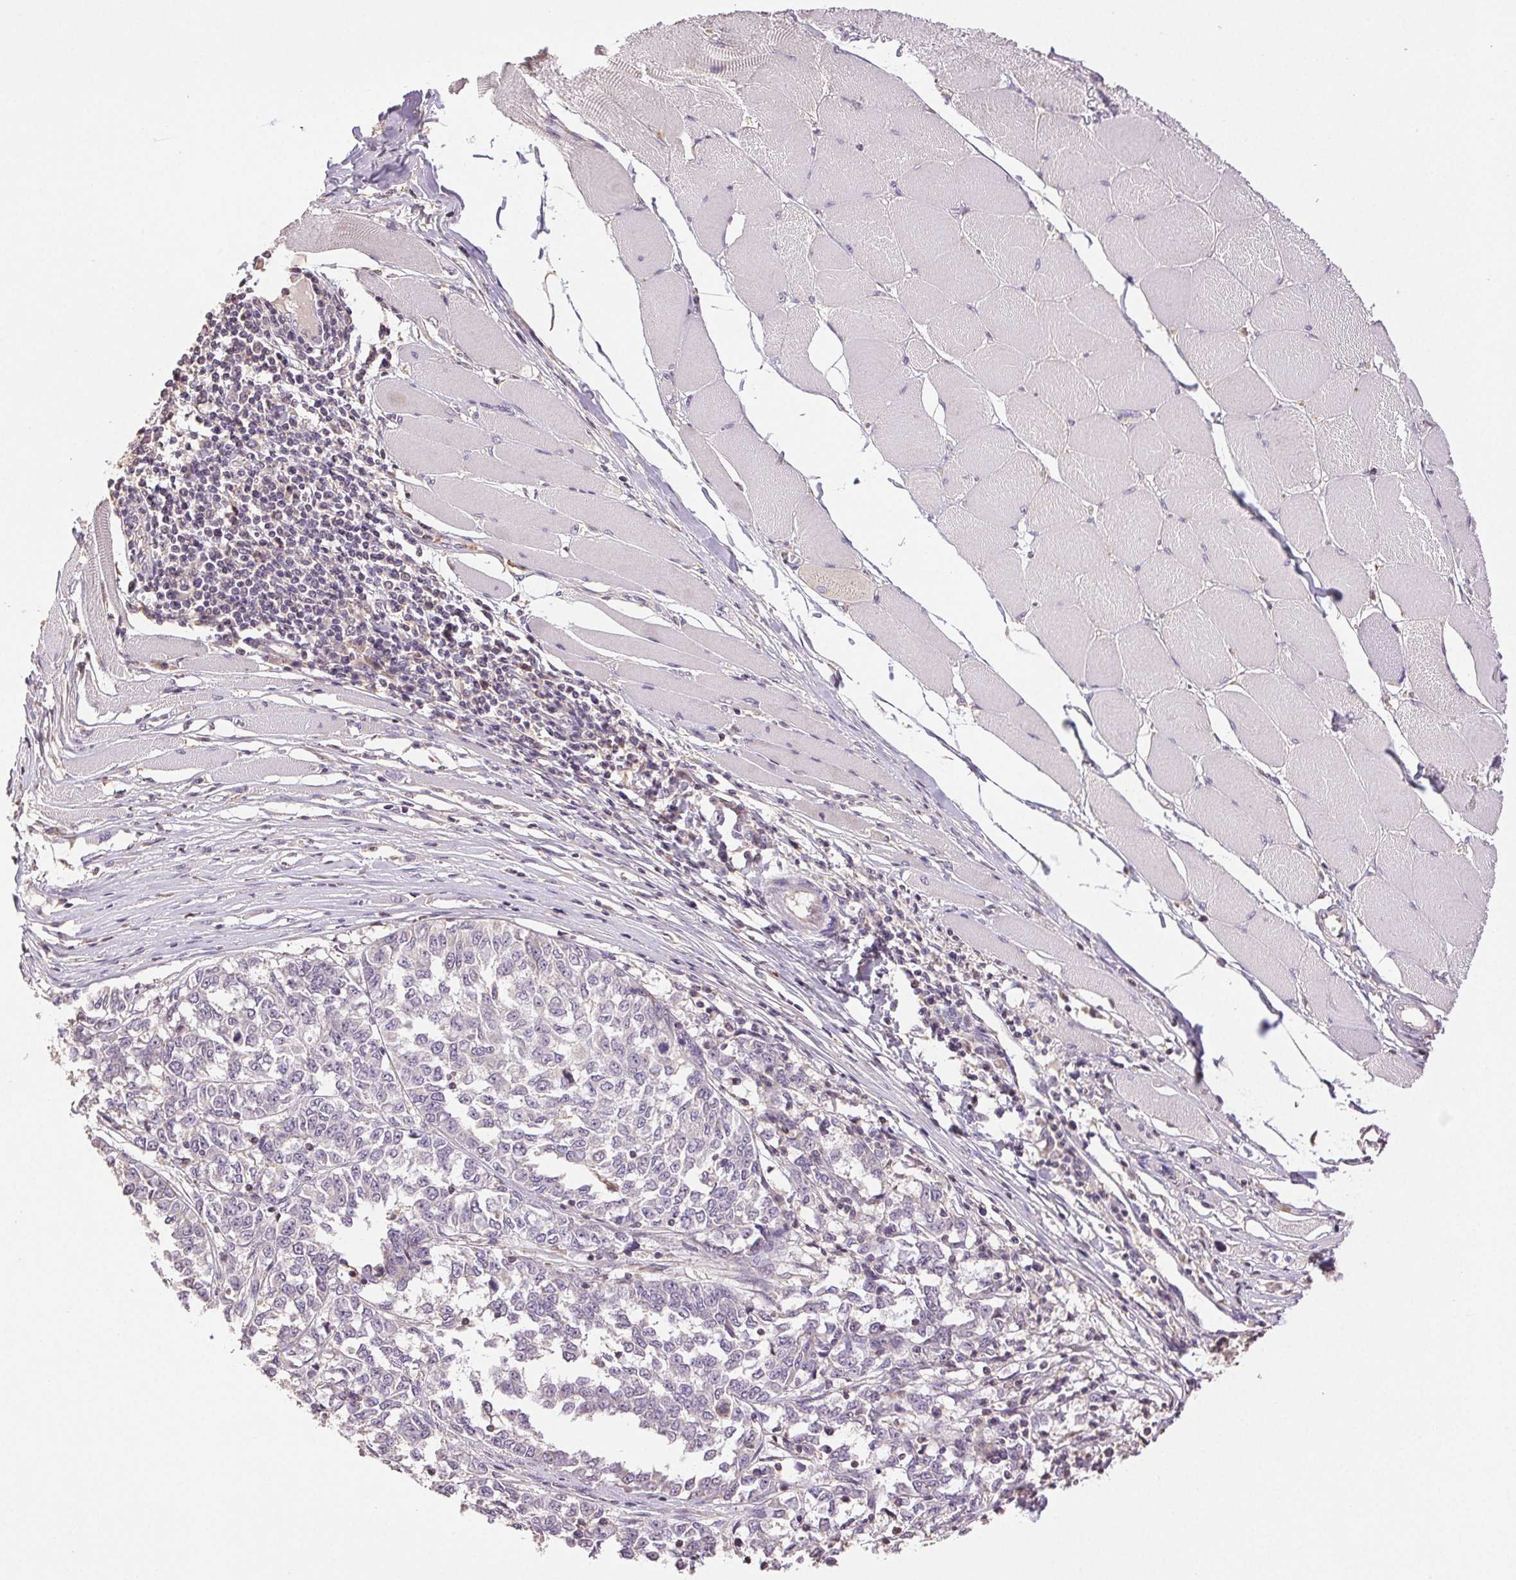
{"staining": {"intensity": "negative", "quantity": "none", "location": "none"}, "tissue": "melanoma", "cell_type": "Tumor cells", "image_type": "cancer", "snomed": [{"axis": "morphology", "description": "Malignant melanoma, NOS"}, {"axis": "topography", "description": "Skin"}], "caption": "Tumor cells show no significant protein expression in malignant melanoma.", "gene": "TMEM253", "patient": {"sex": "female", "age": 72}}